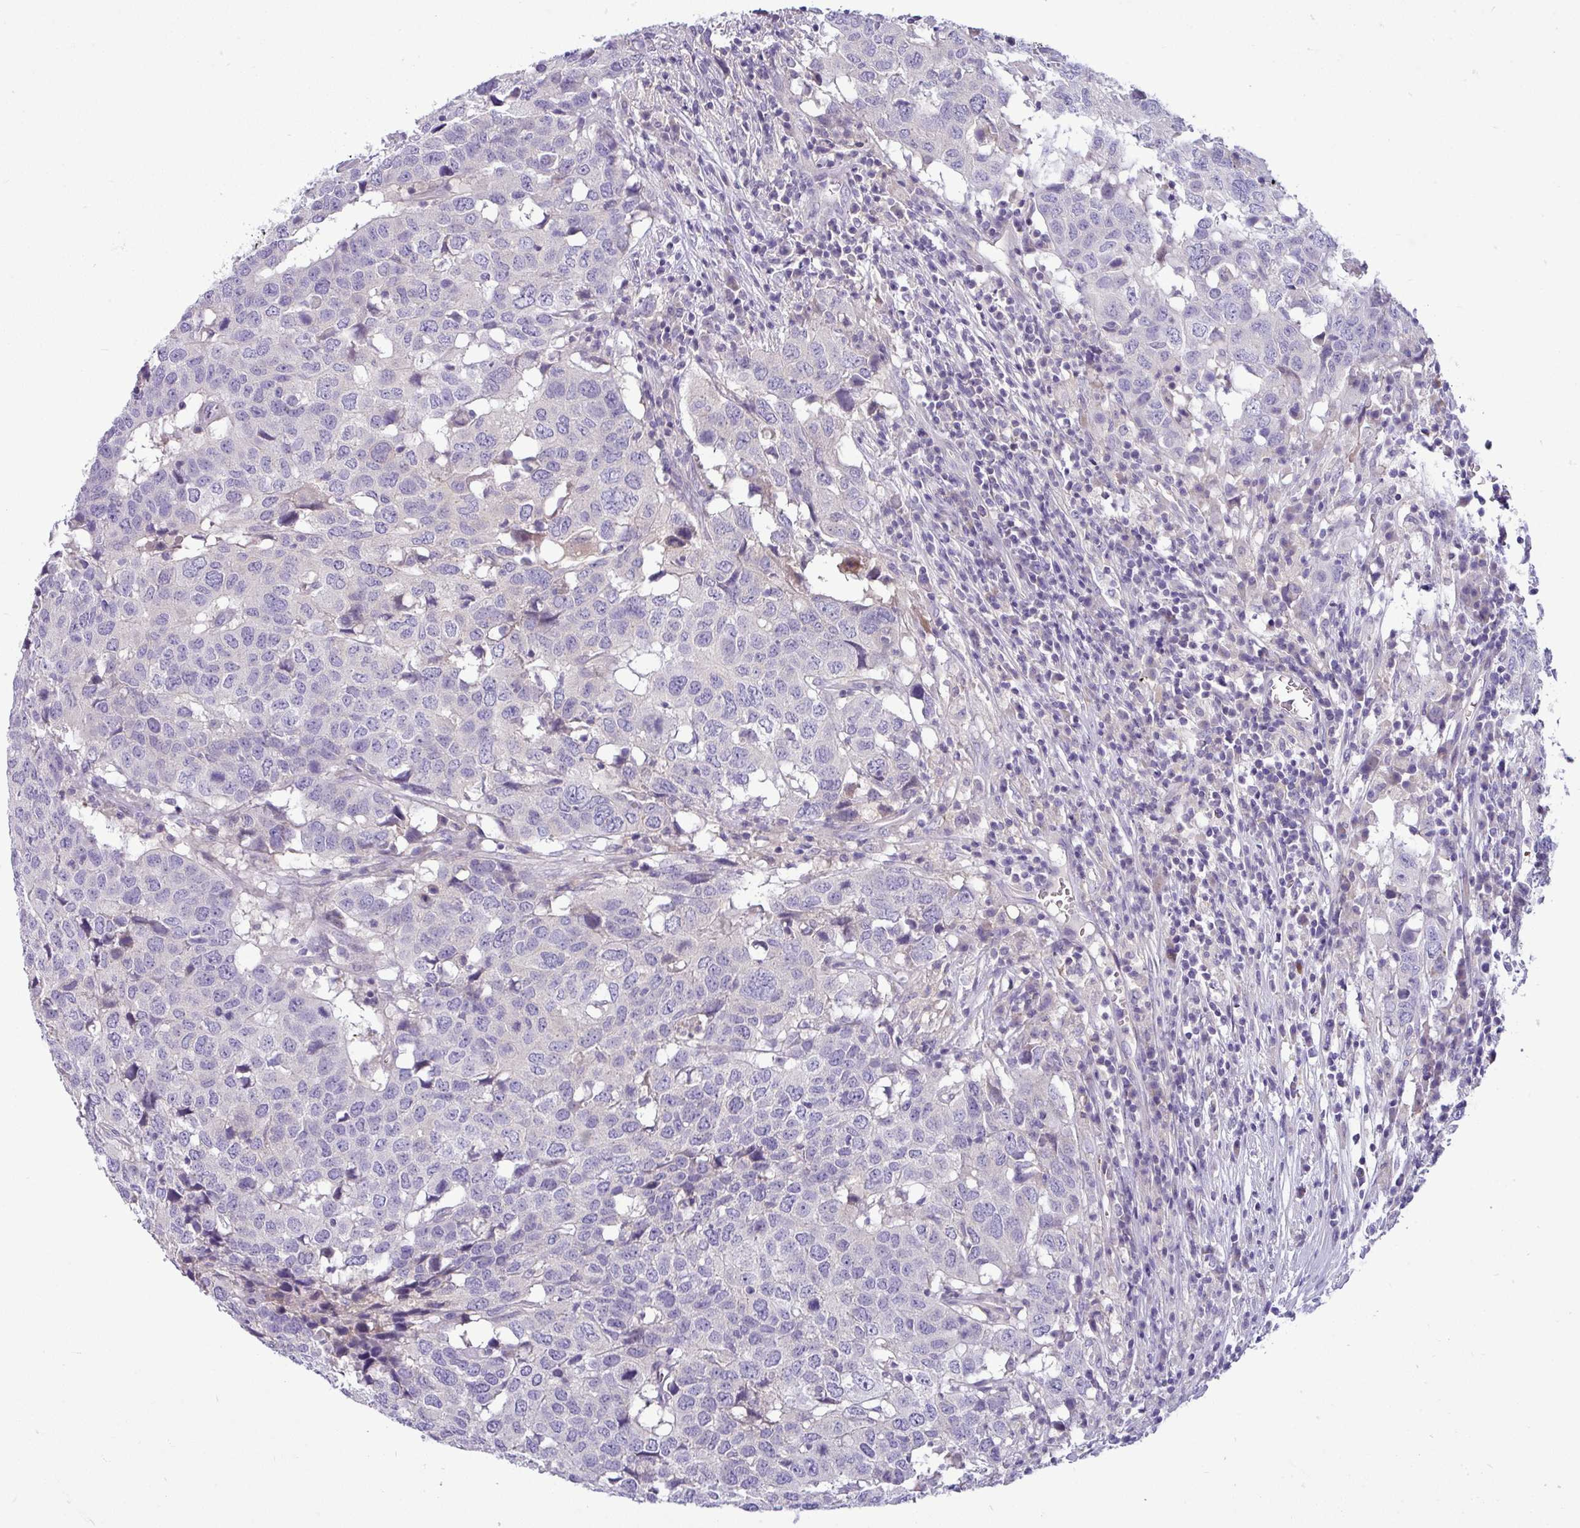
{"staining": {"intensity": "negative", "quantity": "none", "location": "none"}, "tissue": "head and neck cancer", "cell_type": "Tumor cells", "image_type": "cancer", "snomed": [{"axis": "morphology", "description": "Squamous cell carcinoma, NOS"}, {"axis": "topography", "description": "Head-Neck"}], "caption": "Protein analysis of head and neck cancer shows no significant staining in tumor cells.", "gene": "ACAP3", "patient": {"sex": "male", "age": 66}}